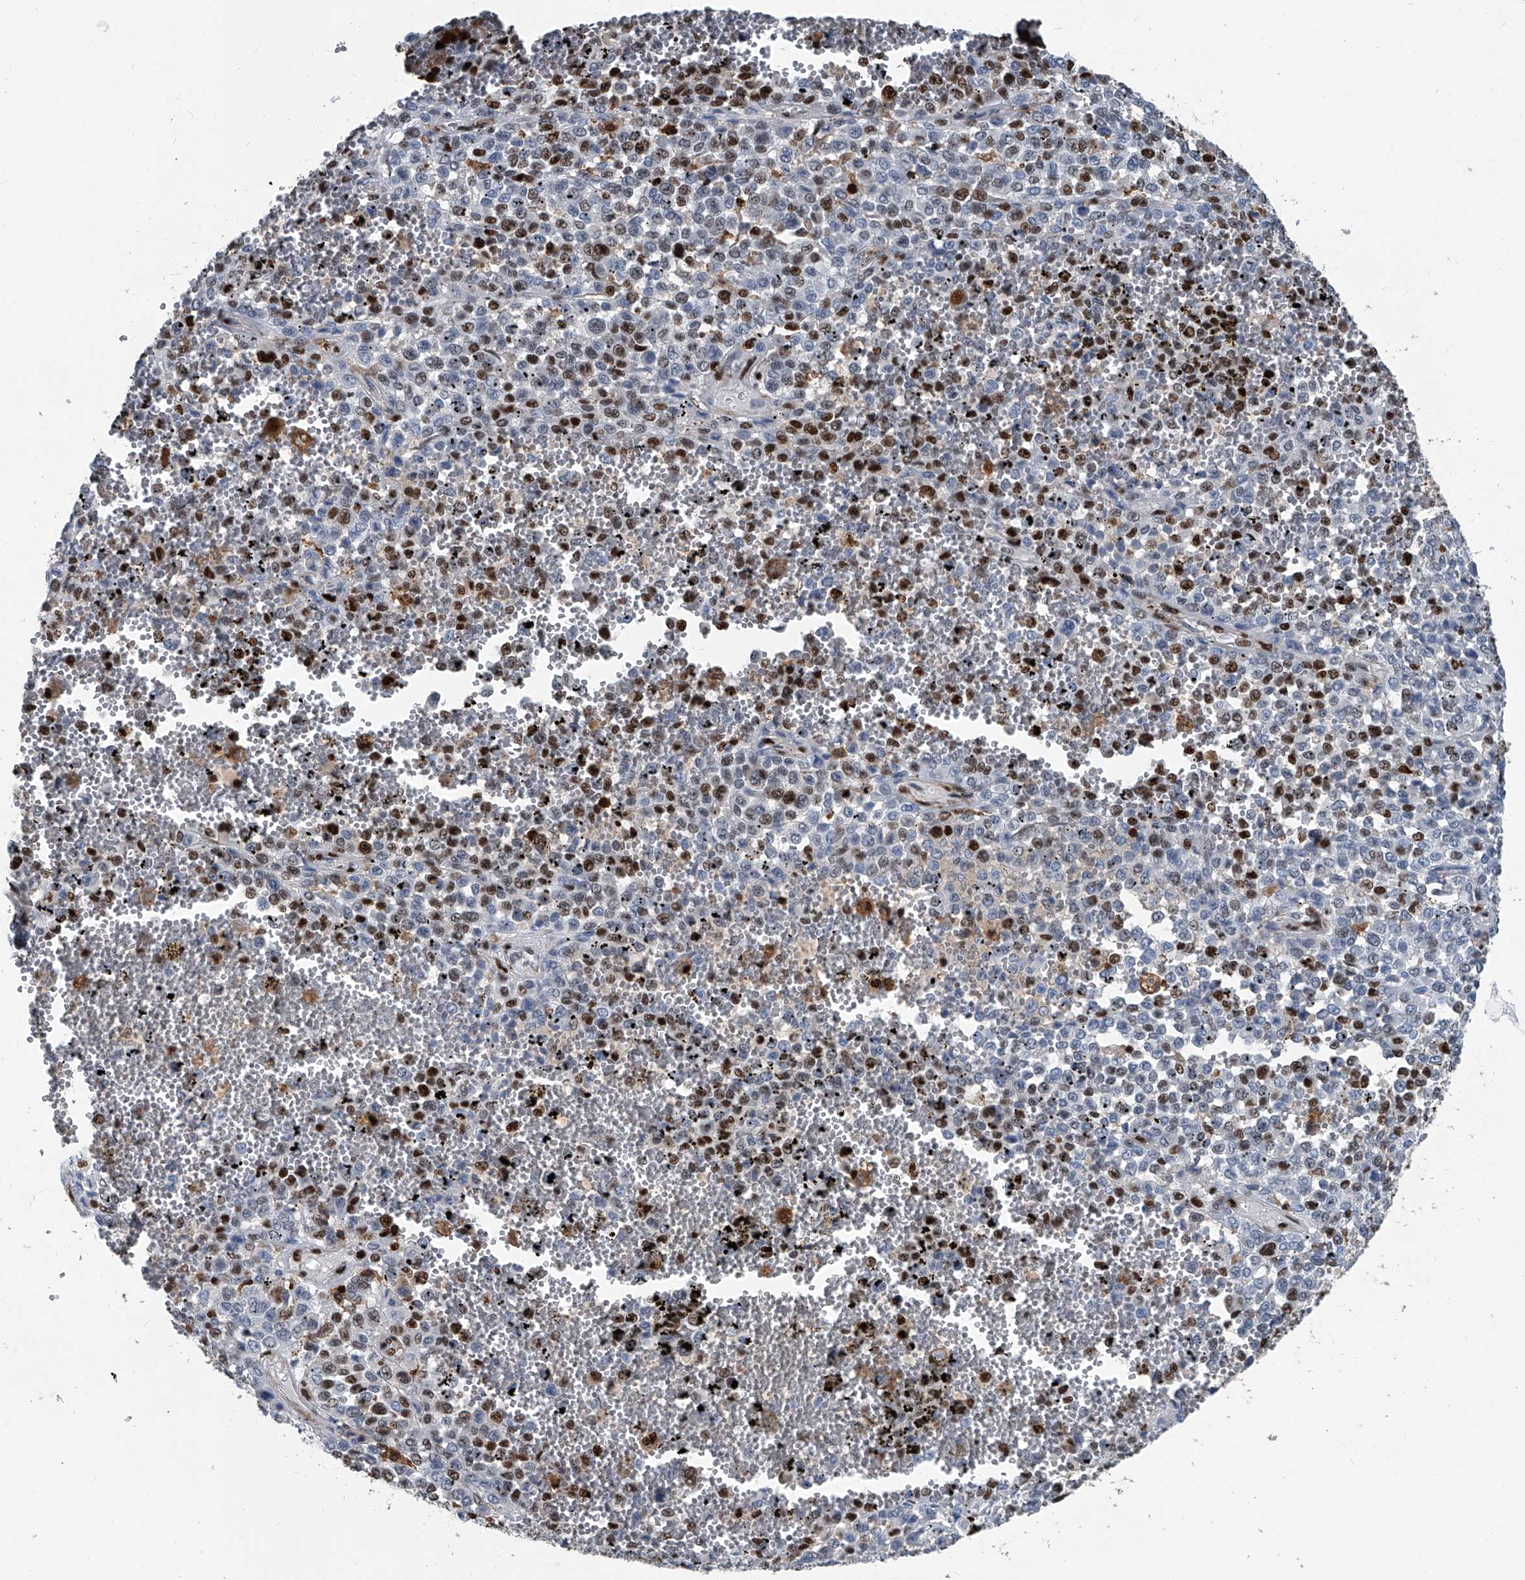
{"staining": {"intensity": "moderate", "quantity": "<25%", "location": "nuclear"}, "tissue": "melanoma", "cell_type": "Tumor cells", "image_type": "cancer", "snomed": [{"axis": "morphology", "description": "Malignant melanoma, Metastatic site"}, {"axis": "topography", "description": "Pancreas"}], "caption": "This histopathology image reveals immunohistochemistry (IHC) staining of melanoma, with low moderate nuclear staining in approximately <25% of tumor cells.", "gene": "FKBP5", "patient": {"sex": "female", "age": 30}}